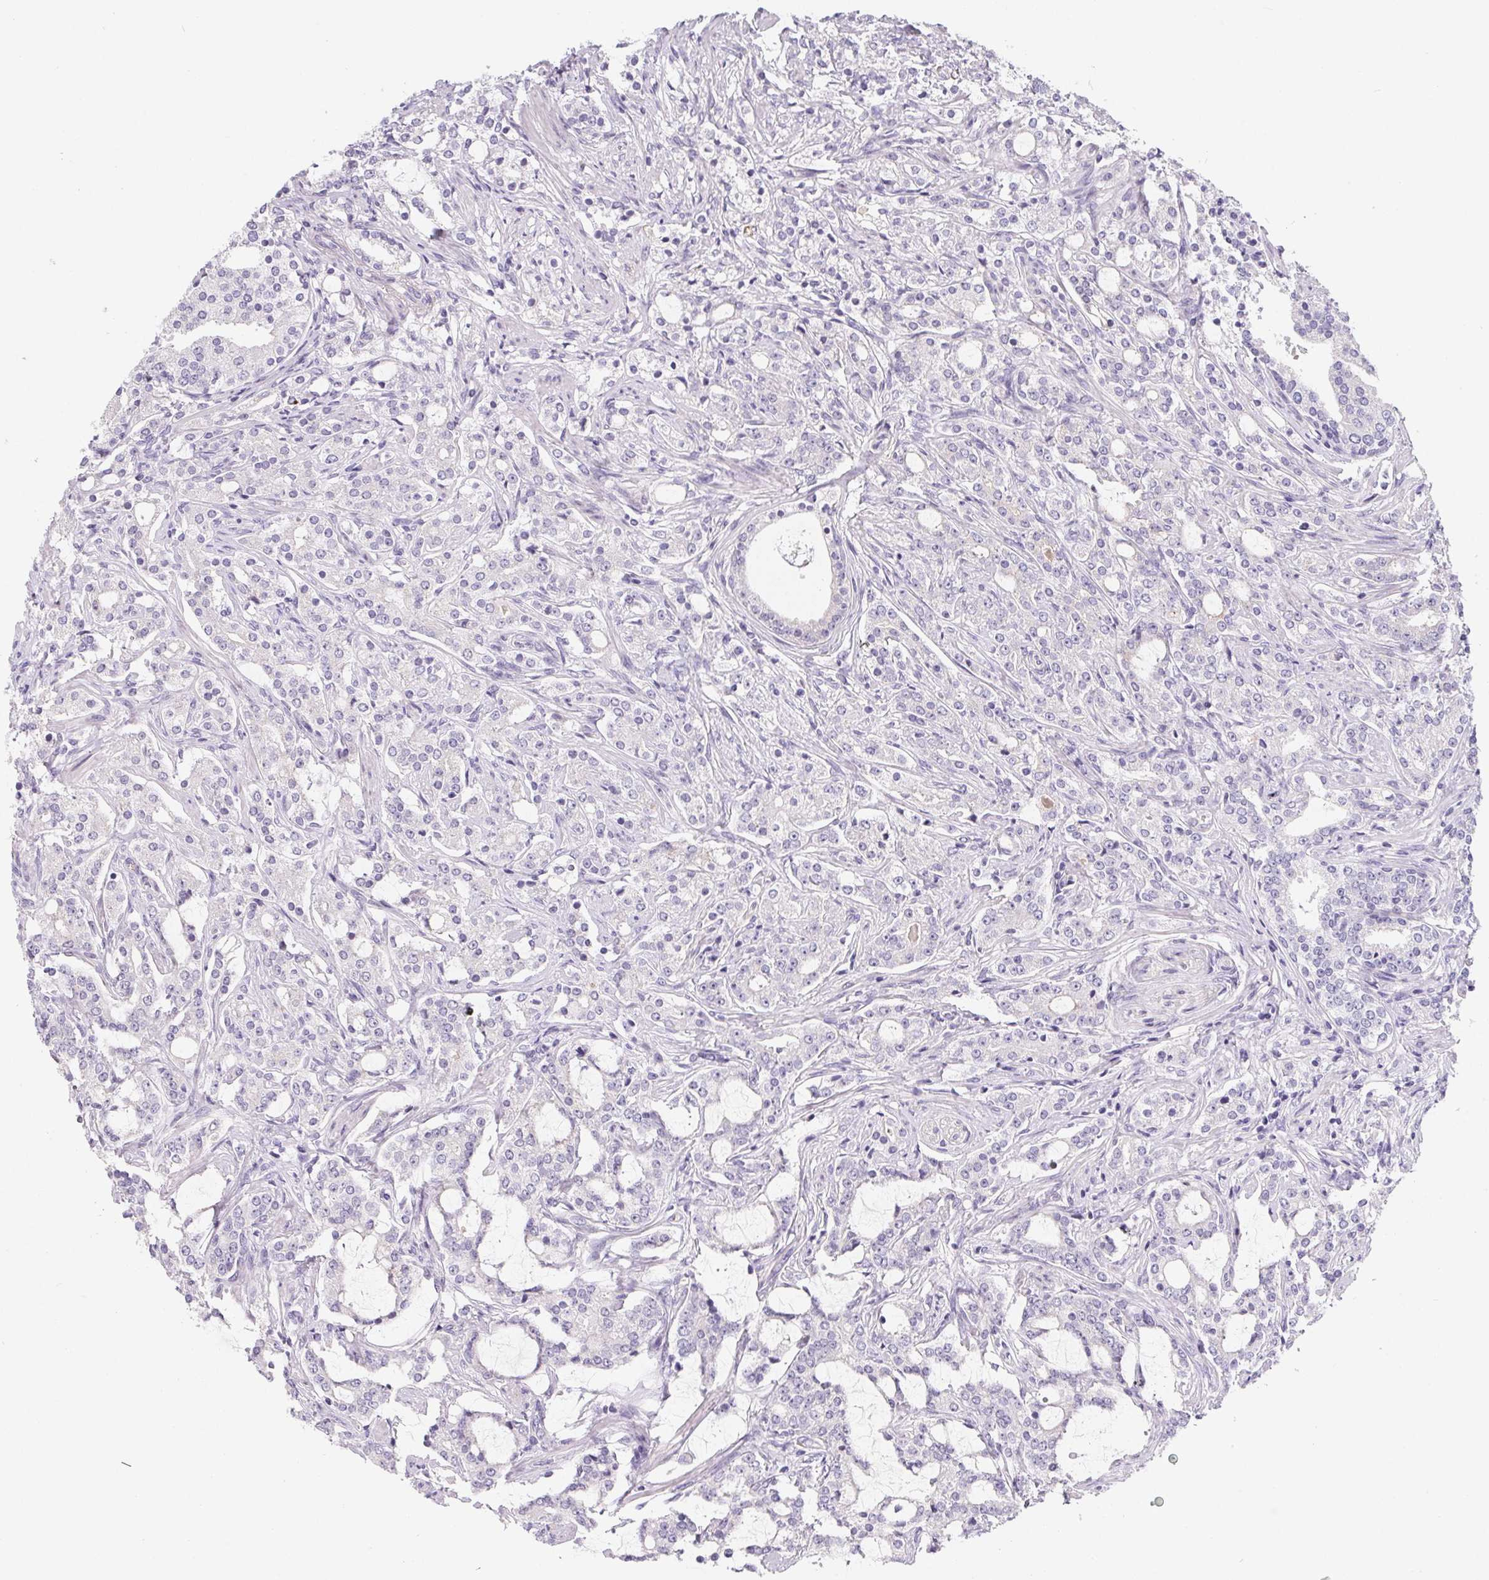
{"staining": {"intensity": "negative", "quantity": "none", "location": "none"}, "tissue": "prostate cancer", "cell_type": "Tumor cells", "image_type": "cancer", "snomed": [{"axis": "morphology", "description": "Adenocarcinoma, Medium grade"}, {"axis": "topography", "description": "Prostate"}], "caption": "Prostate cancer (medium-grade adenocarcinoma) was stained to show a protein in brown. There is no significant positivity in tumor cells.", "gene": "LPA", "patient": {"sex": "male", "age": 57}}